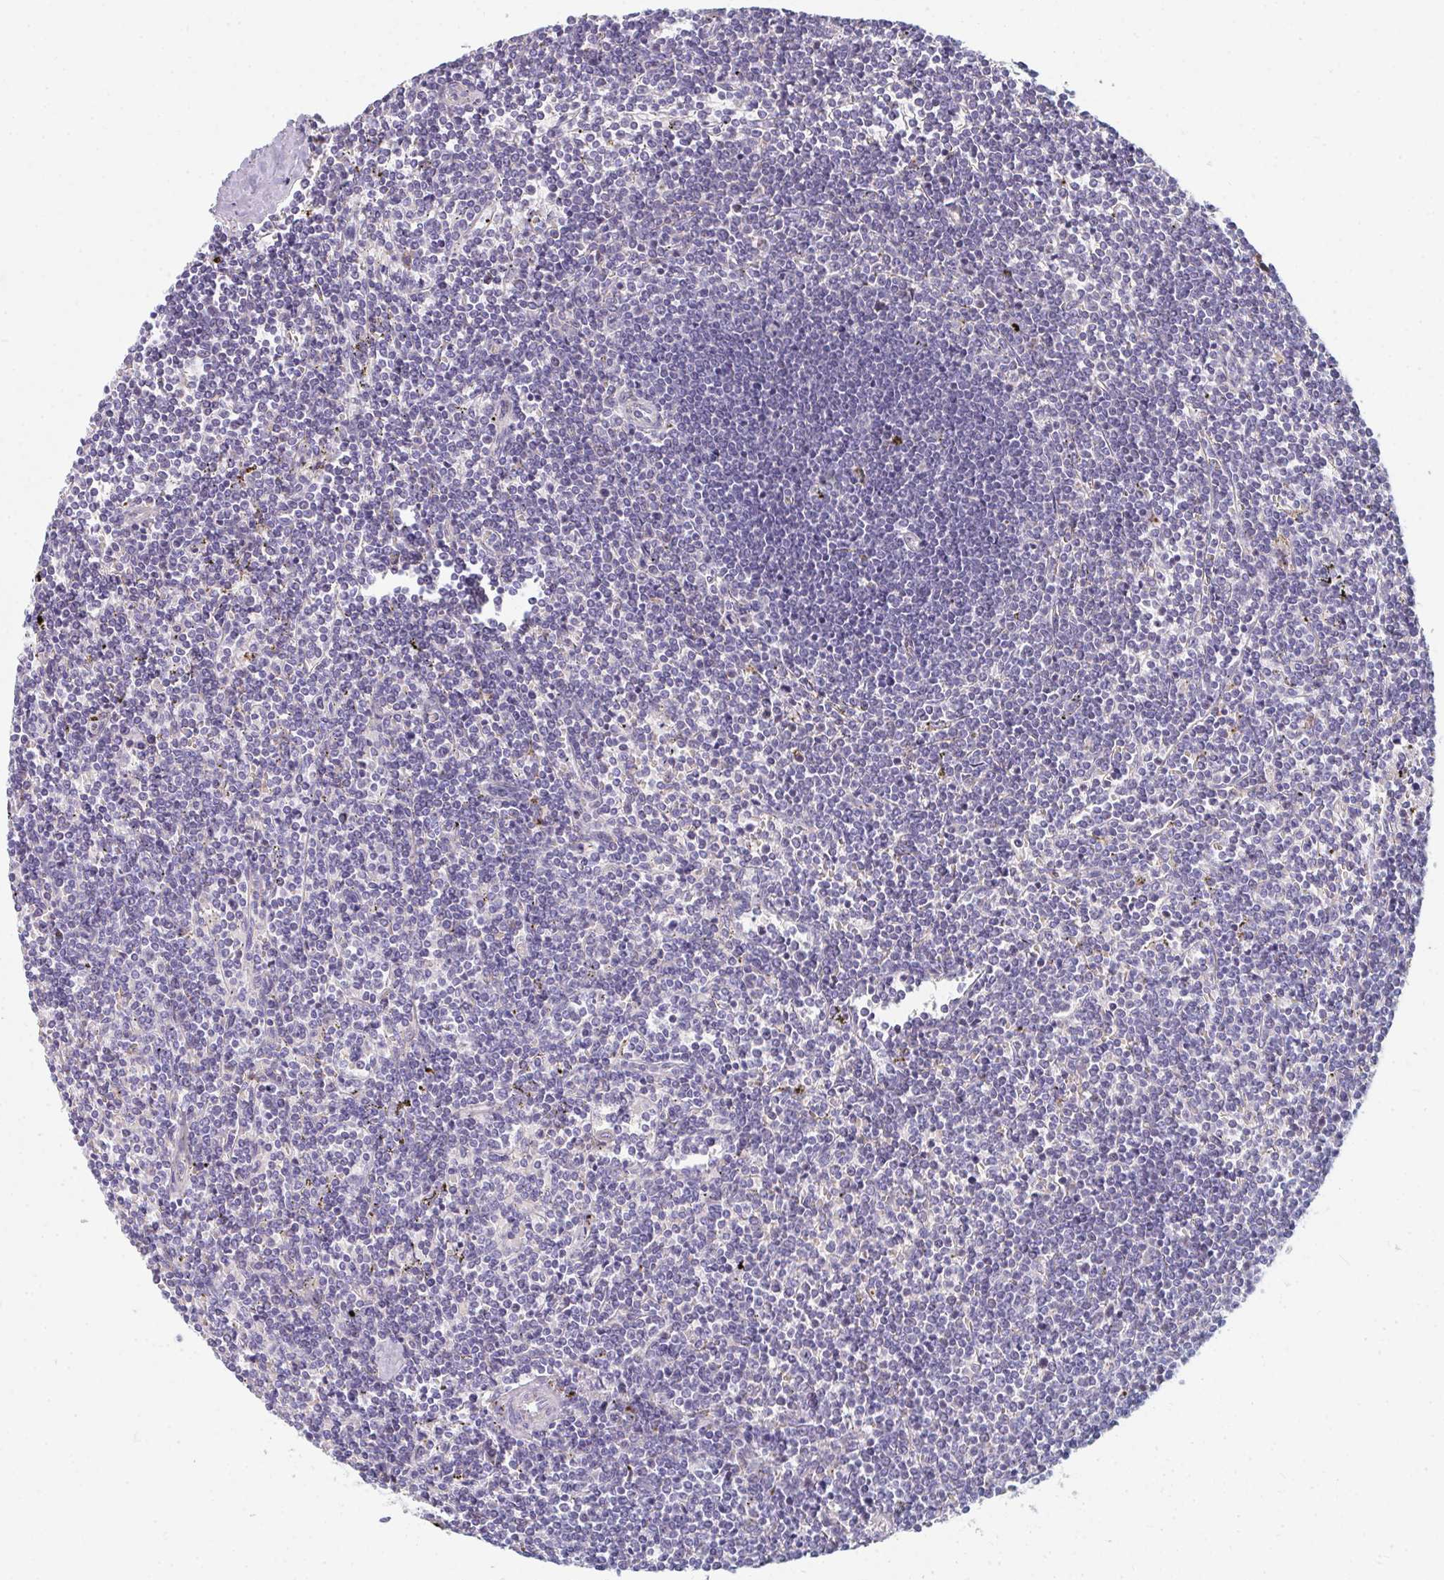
{"staining": {"intensity": "negative", "quantity": "none", "location": "none"}, "tissue": "lymphoma", "cell_type": "Tumor cells", "image_type": "cancer", "snomed": [{"axis": "morphology", "description": "Malignant lymphoma, non-Hodgkin's type, Low grade"}, {"axis": "topography", "description": "Spleen"}], "caption": "This is a image of immunohistochemistry staining of malignant lymphoma, non-Hodgkin's type (low-grade), which shows no positivity in tumor cells.", "gene": "EIF1AD", "patient": {"sex": "male", "age": 78}}